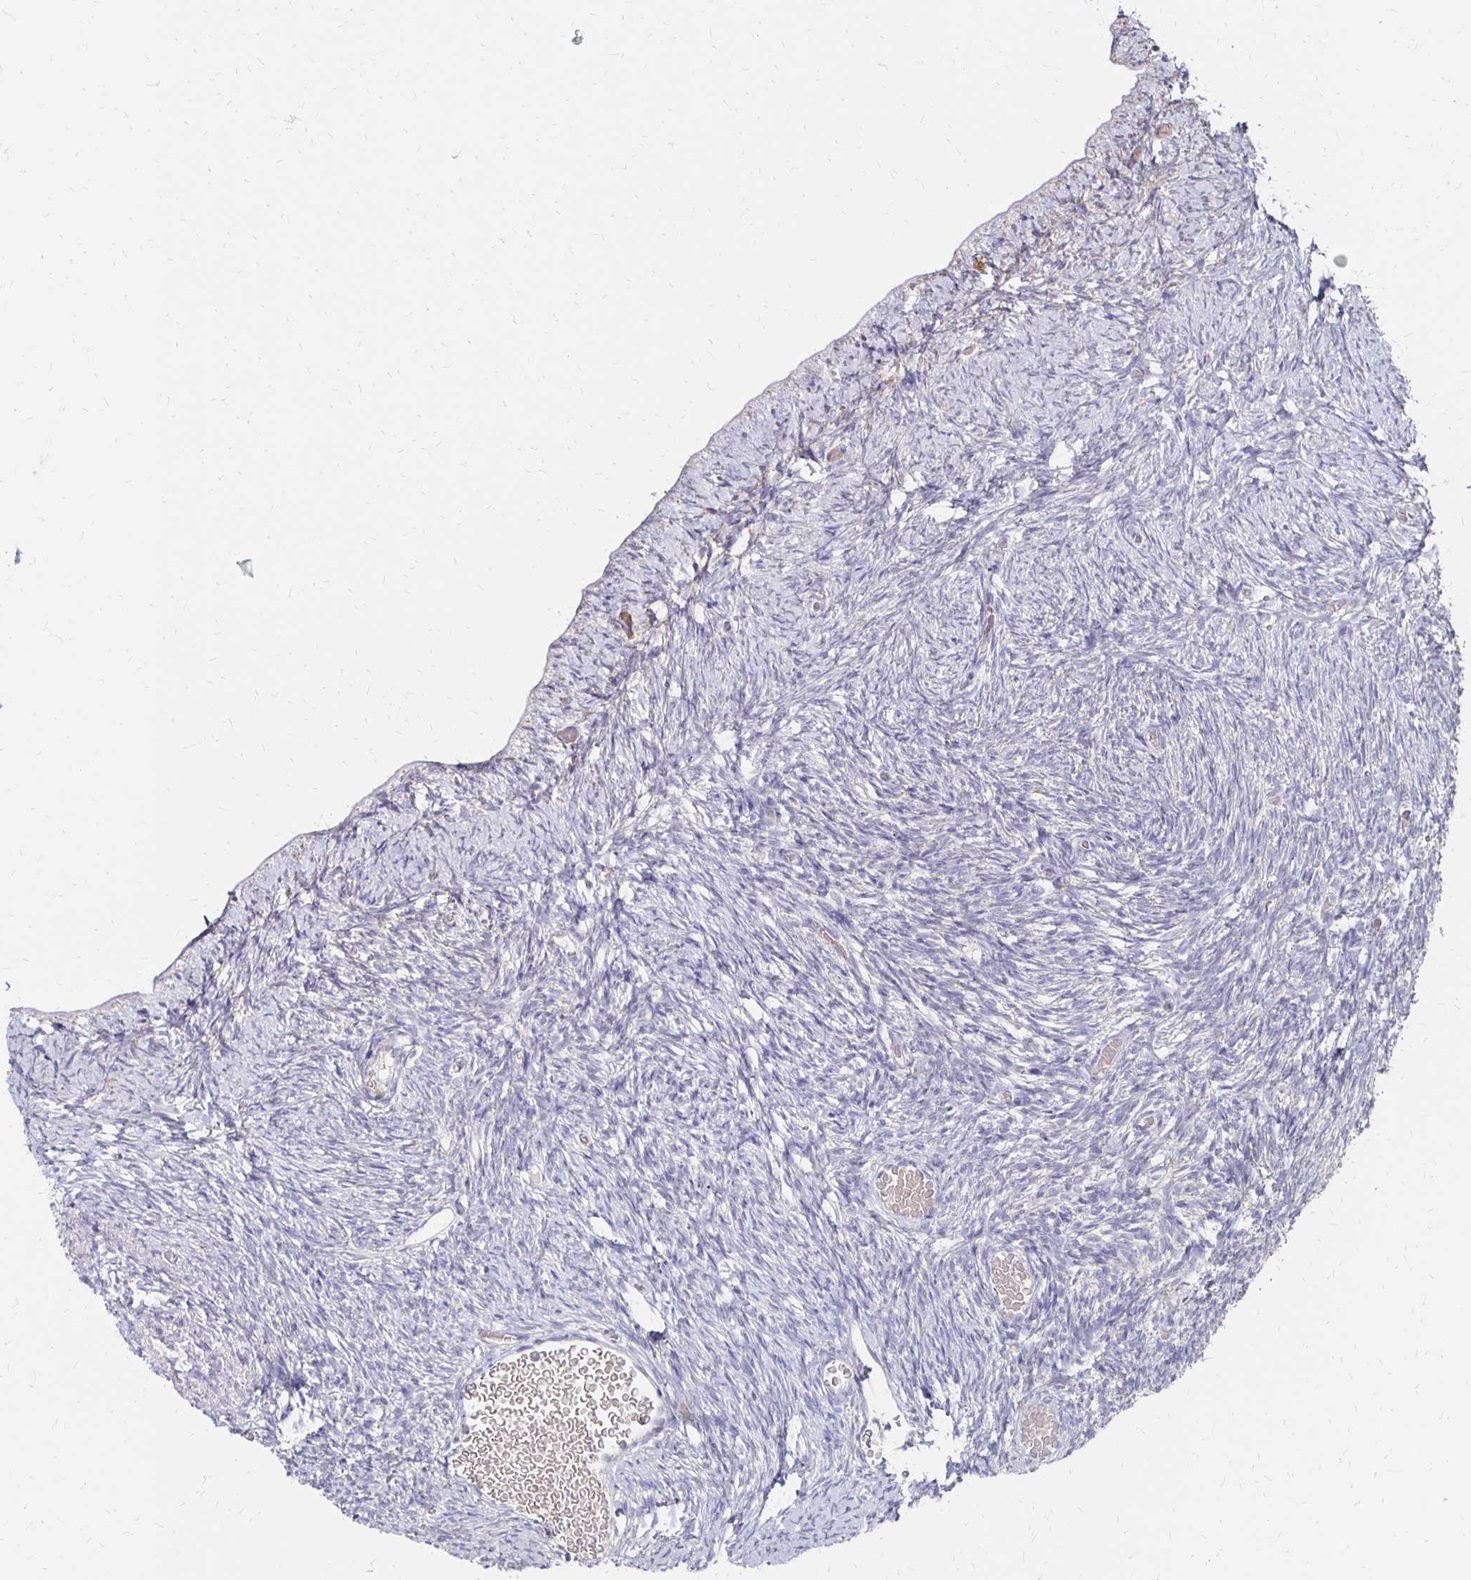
{"staining": {"intensity": "negative", "quantity": "none", "location": "none"}, "tissue": "ovary", "cell_type": "Ovarian stroma cells", "image_type": "normal", "snomed": [{"axis": "morphology", "description": "Normal tissue, NOS"}, {"axis": "topography", "description": "Ovary"}], "caption": "Image shows no significant protein expression in ovarian stroma cells of unremarkable ovary.", "gene": "ATOSB", "patient": {"sex": "female", "age": 39}}